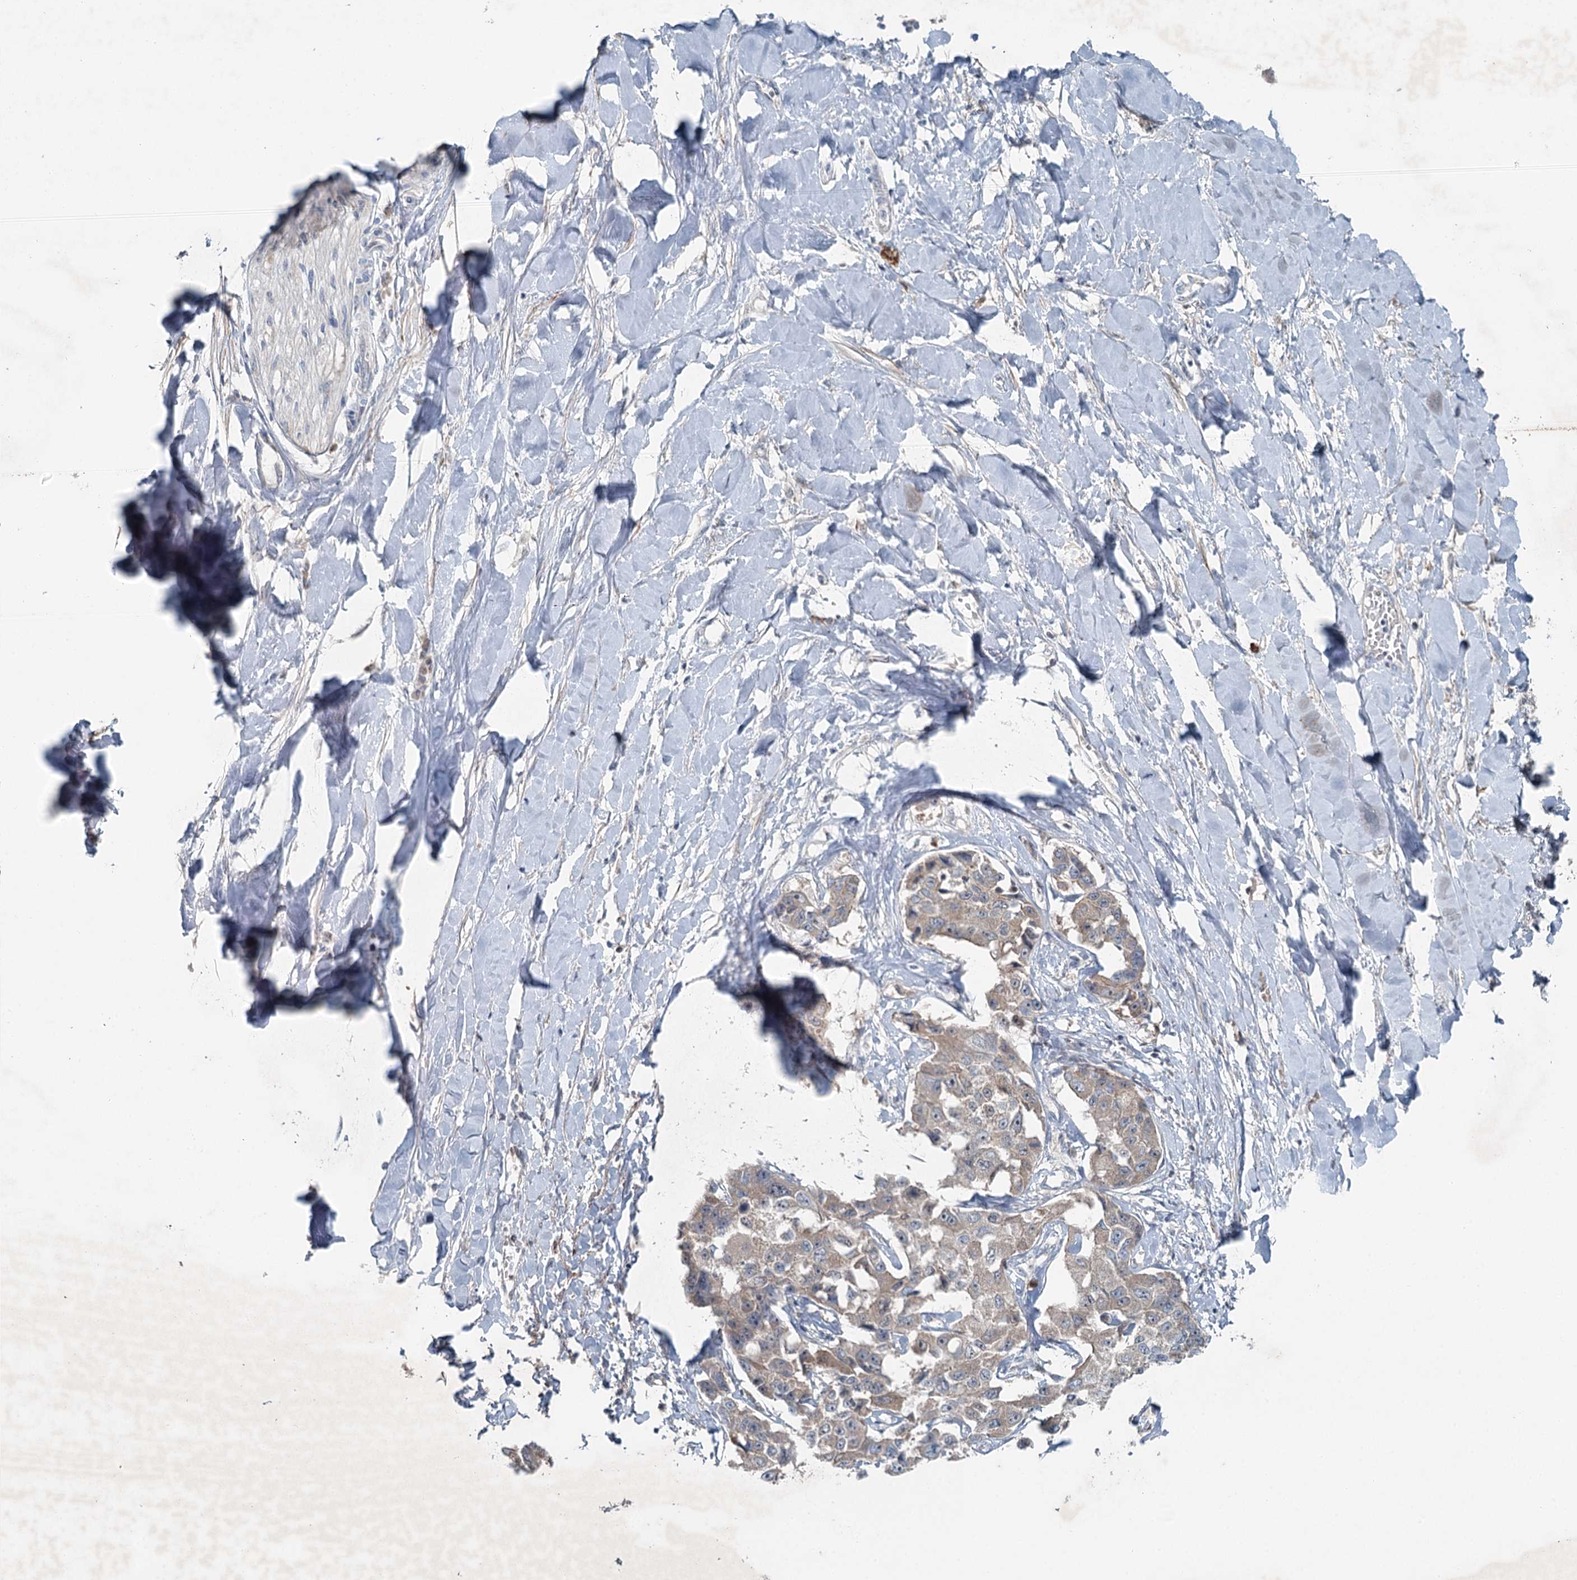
{"staining": {"intensity": "weak", "quantity": ">75%", "location": "cytoplasmic/membranous"}, "tissue": "liver cancer", "cell_type": "Tumor cells", "image_type": "cancer", "snomed": [{"axis": "morphology", "description": "Cholangiocarcinoma"}, {"axis": "topography", "description": "Liver"}], "caption": "Tumor cells show low levels of weak cytoplasmic/membranous staining in about >75% of cells in human cholangiocarcinoma (liver).", "gene": "CHCHD5", "patient": {"sex": "male", "age": 59}}